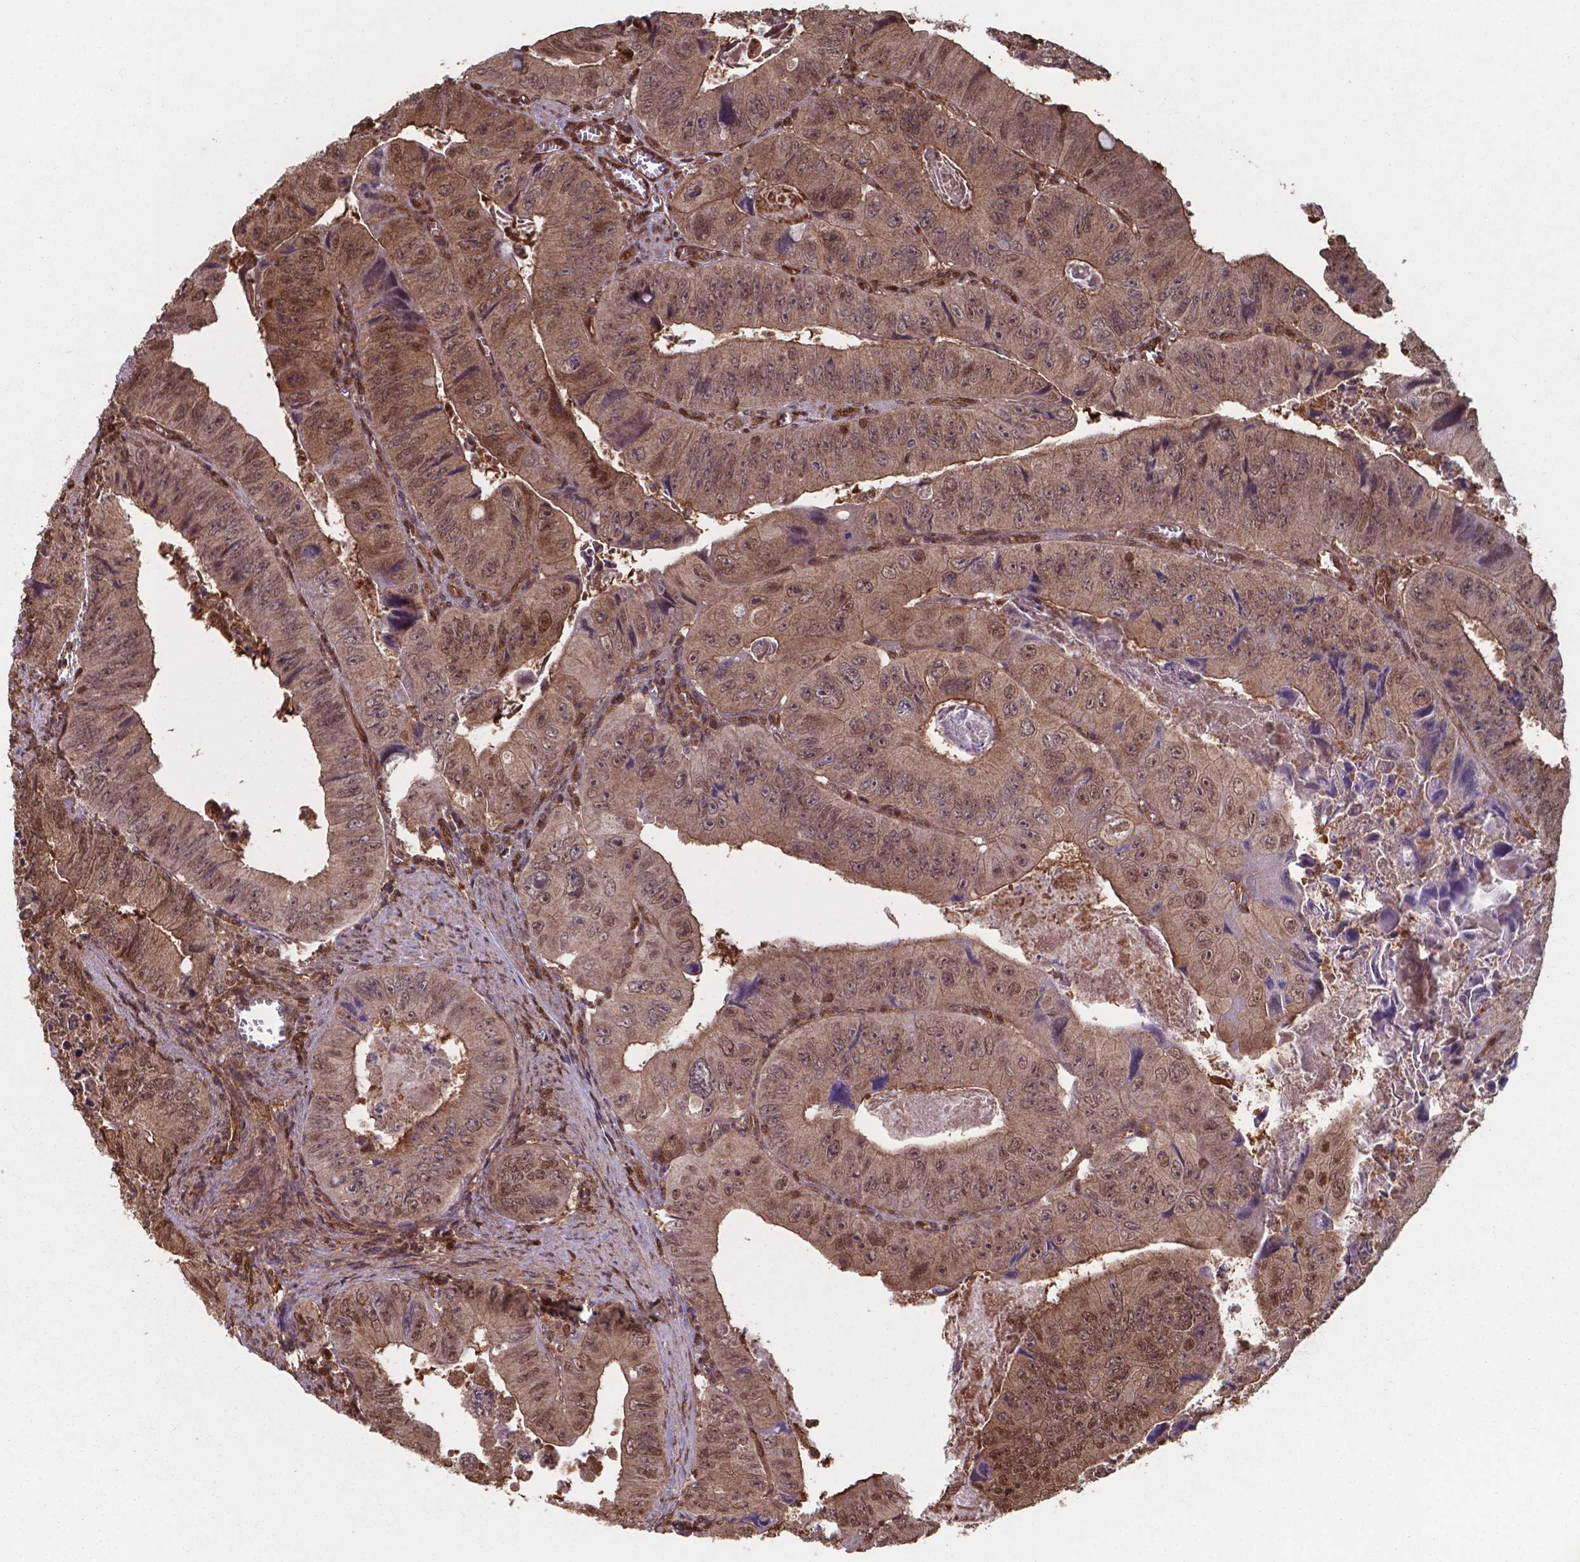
{"staining": {"intensity": "moderate", "quantity": ">75%", "location": "cytoplasmic/membranous,nuclear"}, "tissue": "colorectal cancer", "cell_type": "Tumor cells", "image_type": "cancer", "snomed": [{"axis": "morphology", "description": "Adenocarcinoma, NOS"}, {"axis": "topography", "description": "Colon"}], "caption": "The immunohistochemical stain labels moderate cytoplasmic/membranous and nuclear staining in tumor cells of colorectal cancer (adenocarcinoma) tissue.", "gene": "CHP2", "patient": {"sex": "female", "age": 84}}